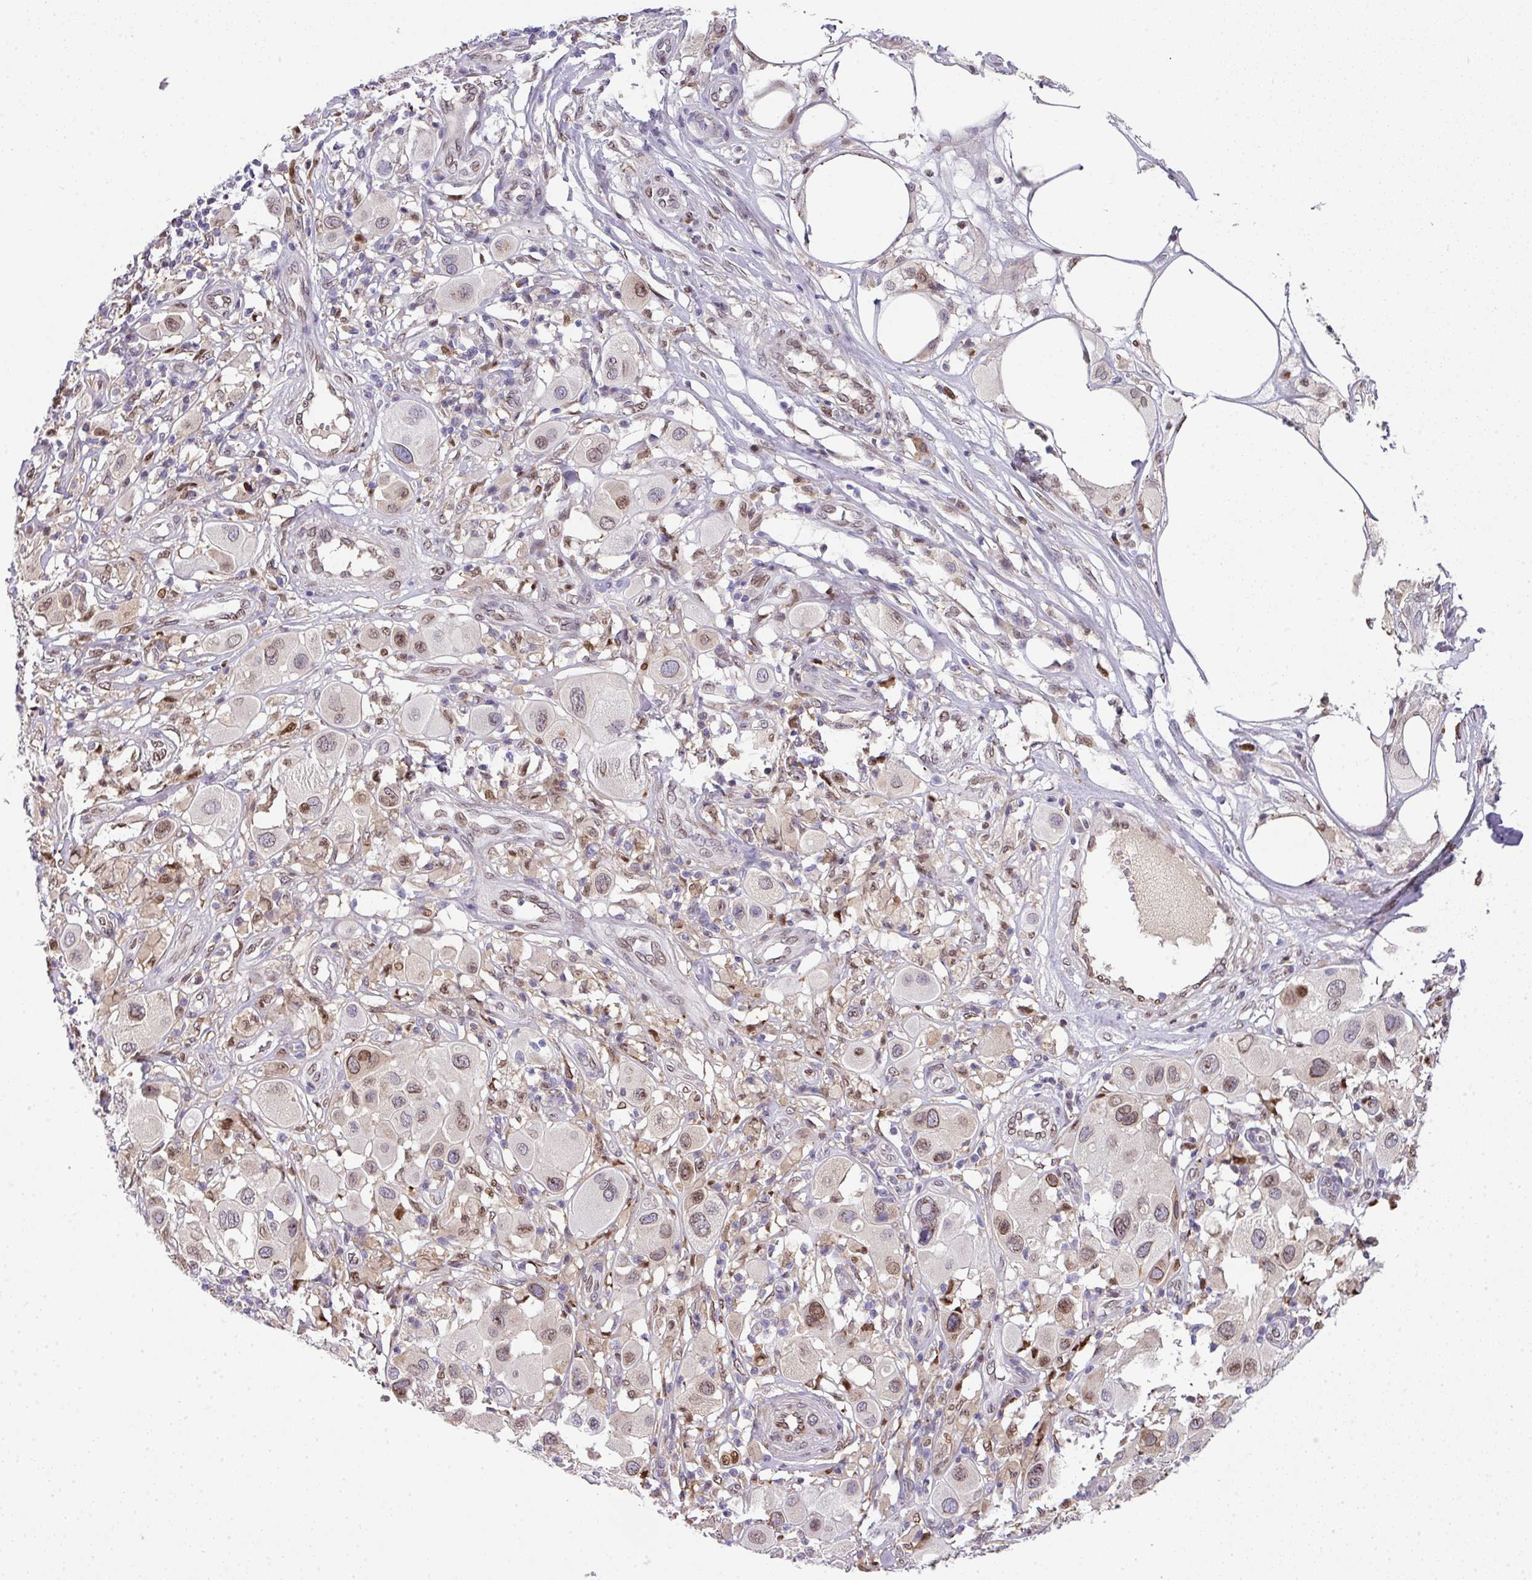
{"staining": {"intensity": "moderate", "quantity": "<25%", "location": "cytoplasmic/membranous,nuclear"}, "tissue": "melanoma", "cell_type": "Tumor cells", "image_type": "cancer", "snomed": [{"axis": "morphology", "description": "Malignant melanoma, Metastatic site"}, {"axis": "topography", "description": "Skin"}], "caption": "An immunohistochemistry photomicrograph of neoplastic tissue is shown. Protein staining in brown highlights moderate cytoplasmic/membranous and nuclear positivity in malignant melanoma (metastatic site) within tumor cells.", "gene": "PLK1", "patient": {"sex": "male", "age": 41}}